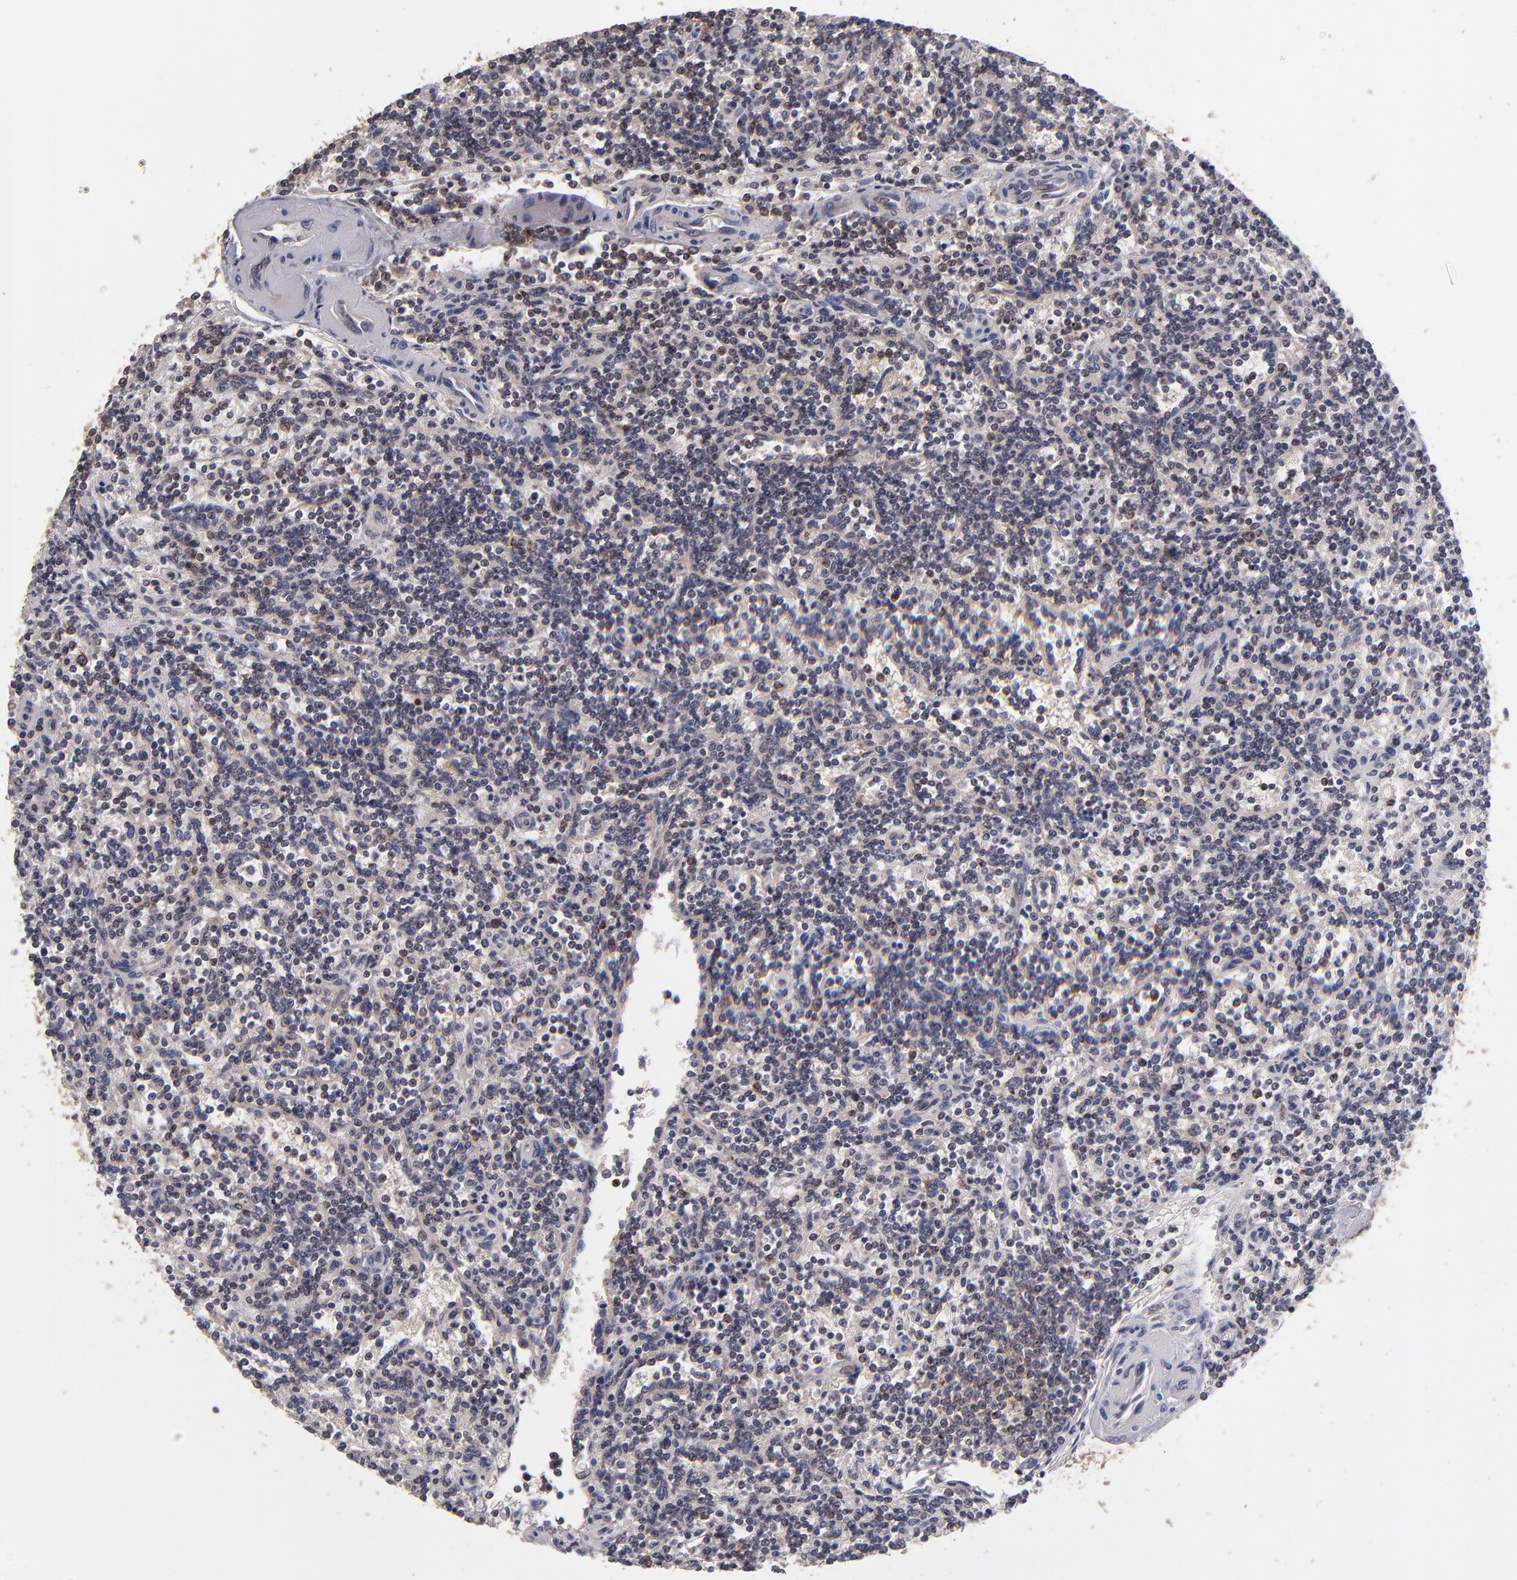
{"staining": {"intensity": "weak", "quantity": "<25%", "location": "cytoplasmic/membranous"}, "tissue": "lymphoma", "cell_type": "Tumor cells", "image_type": "cancer", "snomed": [{"axis": "morphology", "description": "Malignant lymphoma, non-Hodgkin's type, Low grade"}, {"axis": "topography", "description": "Spleen"}], "caption": "A high-resolution histopathology image shows IHC staining of lymphoma, which demonstrates no significant staining in tumor cells. (DAB (3,3'-diaminobenzidine) immunohistochemistry (IHC) with hematoxylin counter stain).", "gene": "NF2", "patient": {"sex": "male", "age": 73}}